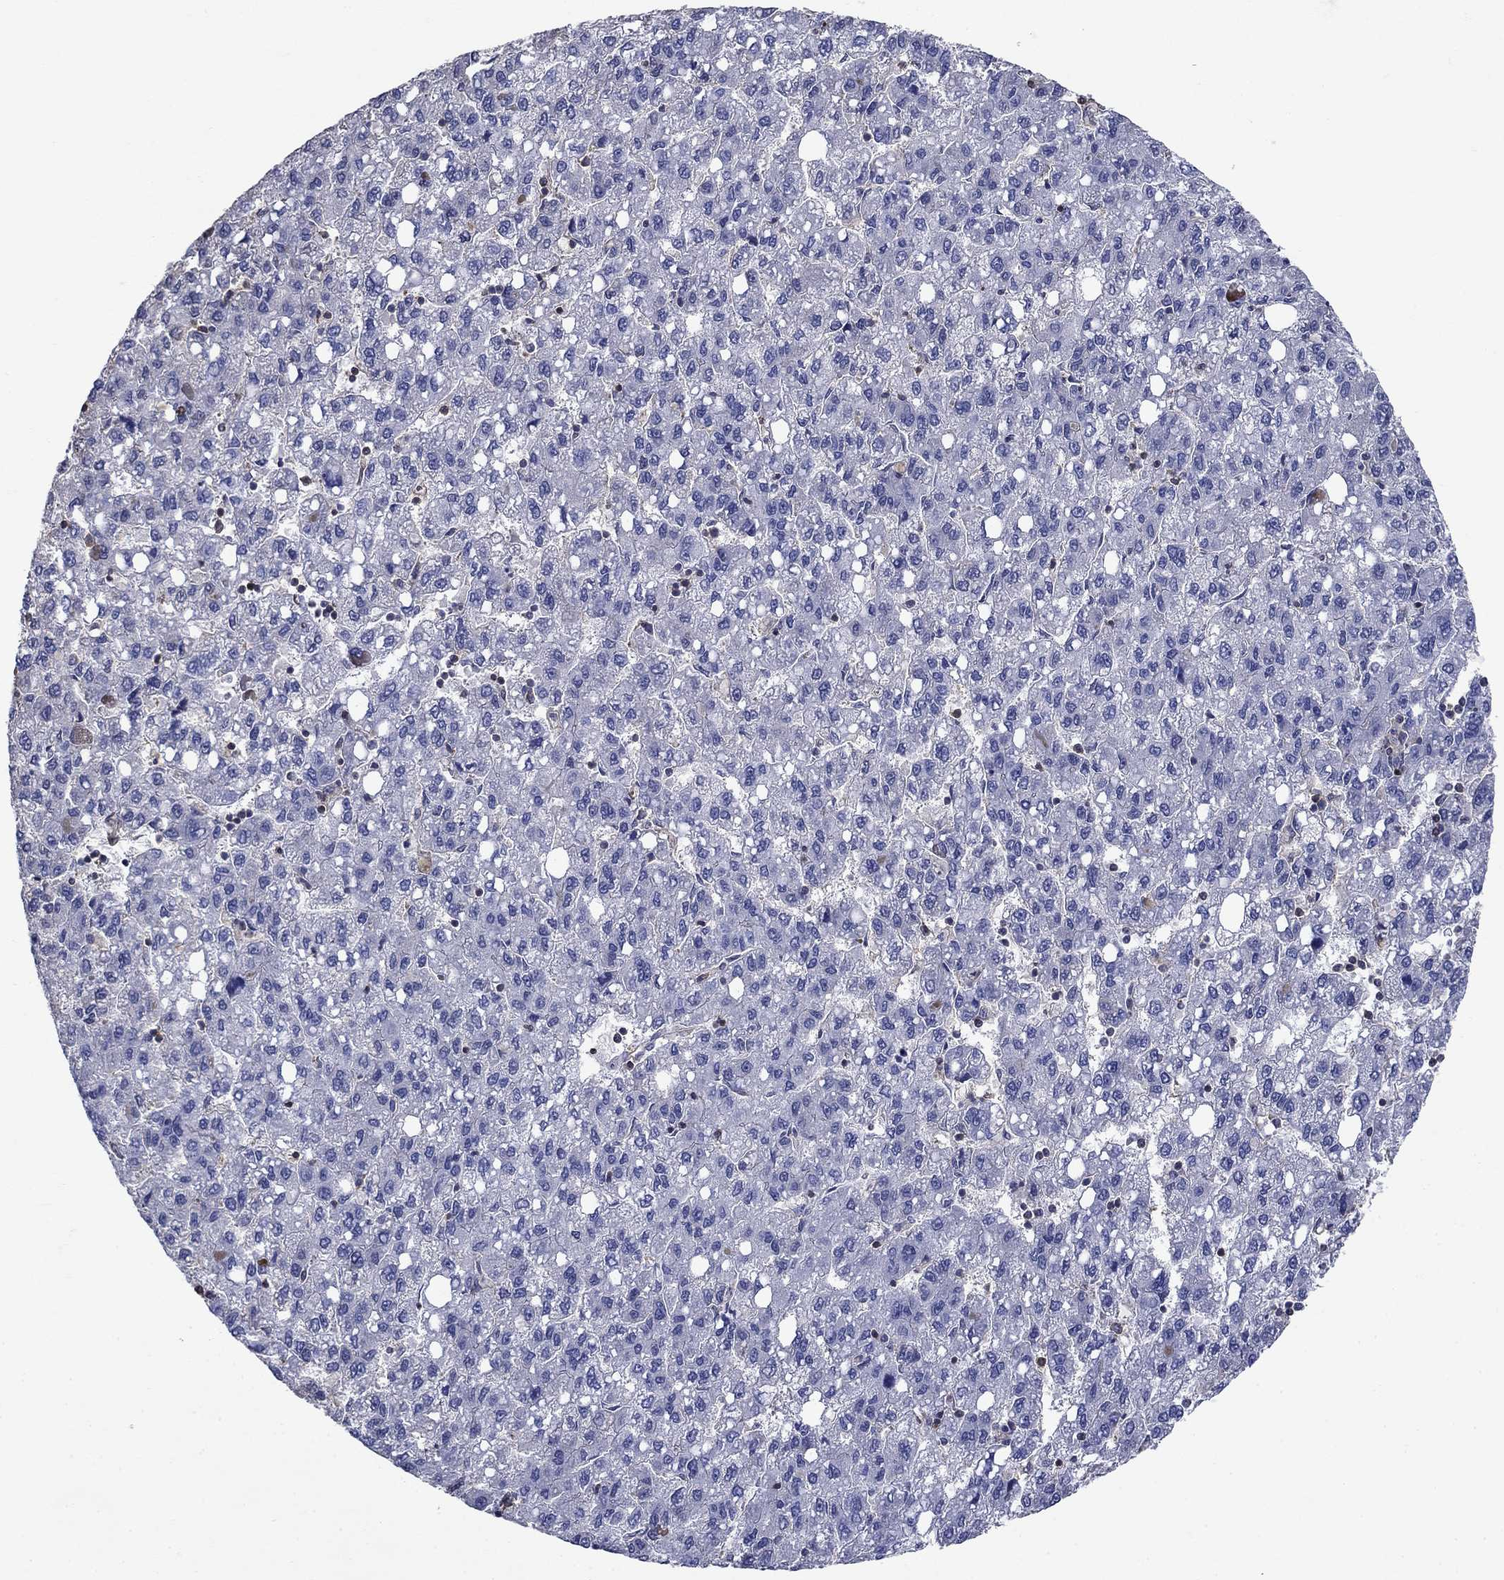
{"staining": {"intensity": "negative", "quantity": "none", "location": "none"}, "tissue": "liver cancer", "cell_type": "Tumor cells", "image_type": "cancer", "snomed": [{"axis": "morphology", "description": "Carcinoma, Hepatocellular, NOS"}, {"axis": "topography", "description": "Liver"}], "caption": "Micrograph shows no protein expression in tumor cells of liver hepatocellular carcinoma tissue.", "gene": "DVL1", "patient": {"sex": "female", "age": 82}}